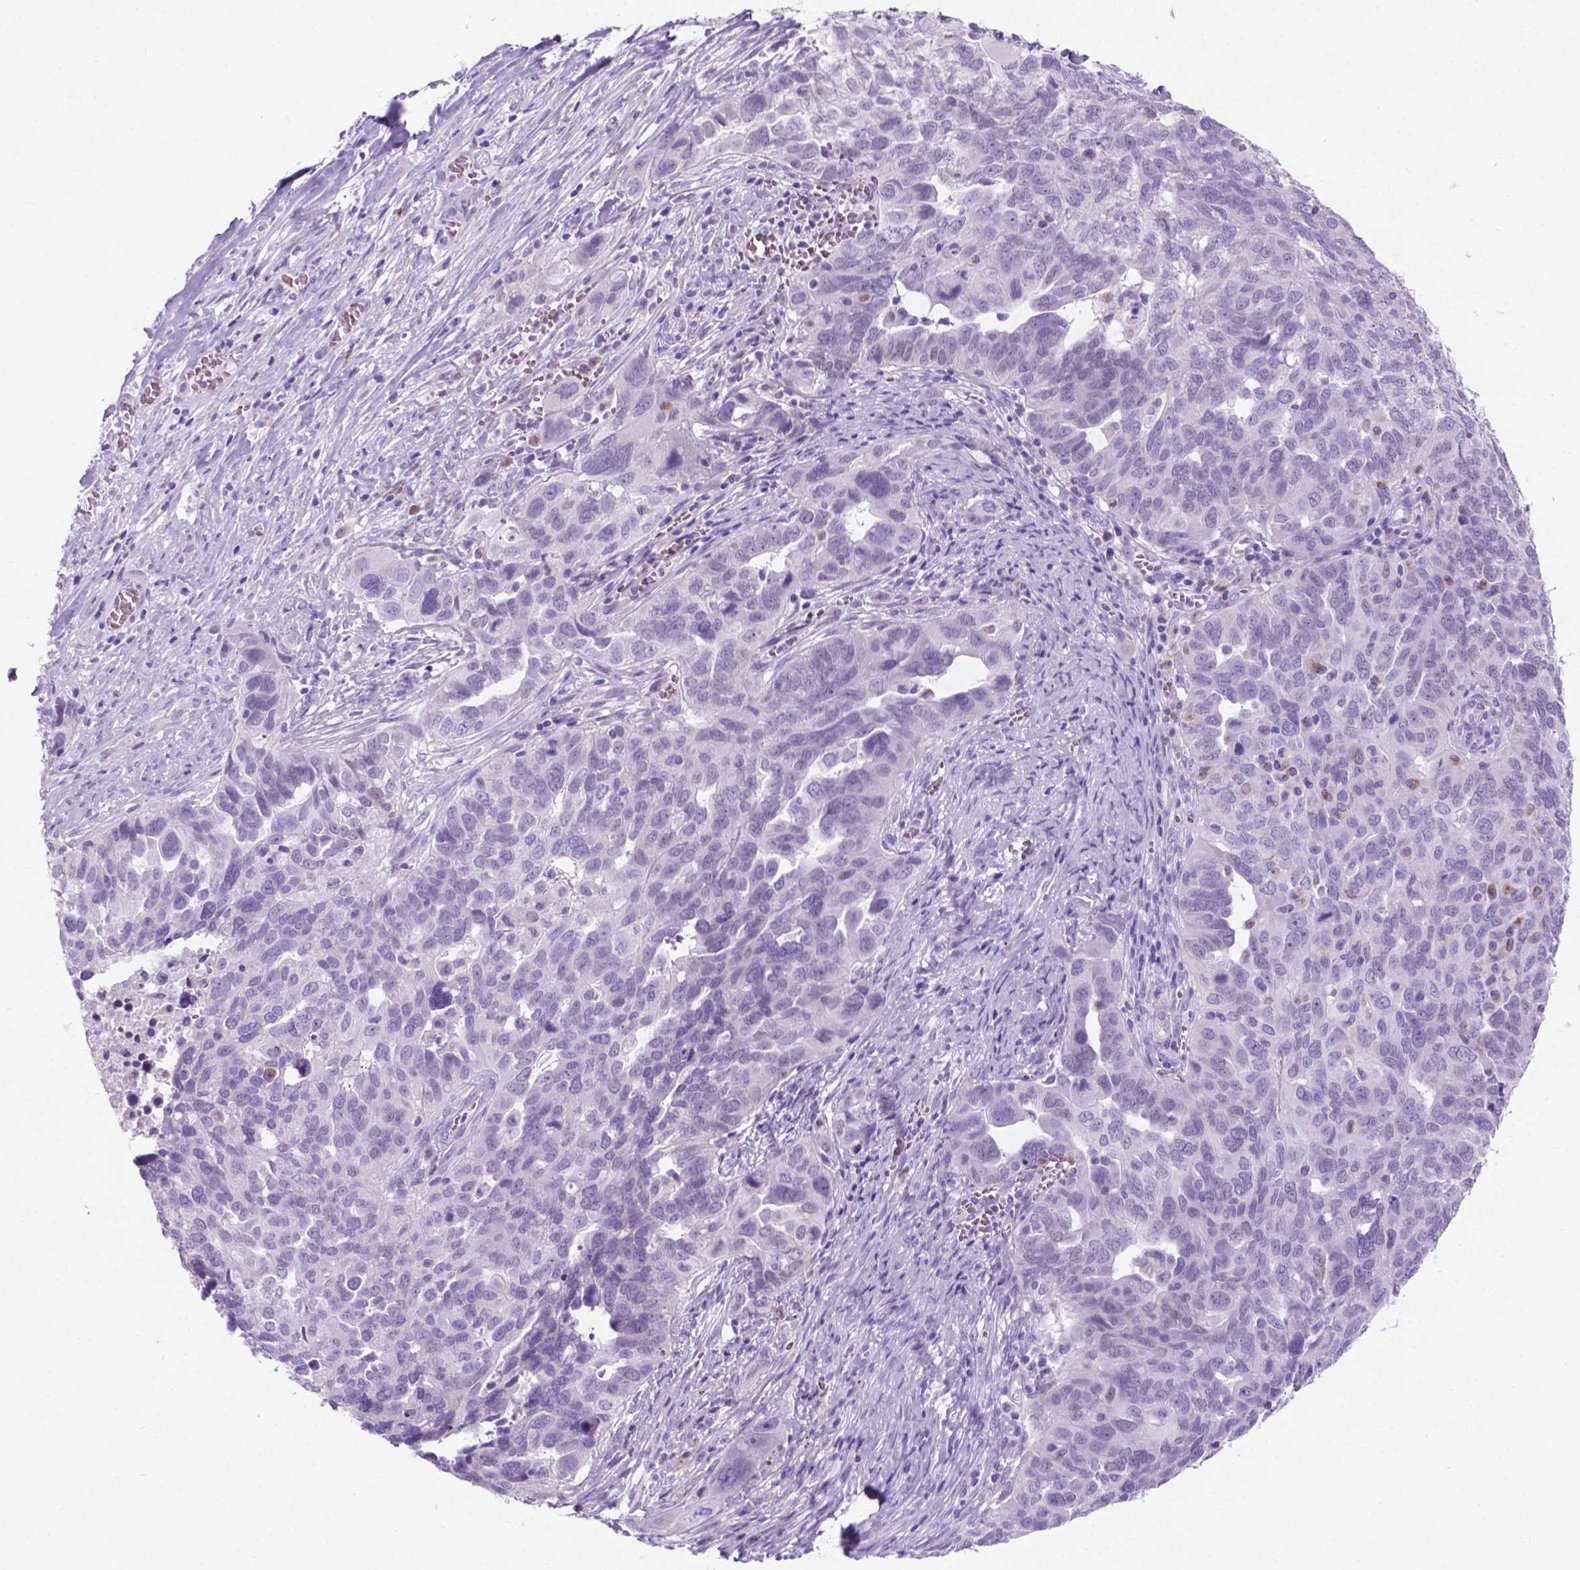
{"staining": {"intensity": "negative", "quantity": "none", "location": "none"}, "tissue": "ovarian cancer", "cell_type": "Tumor cells", "image_type": "cancer", "snomed": [{"axis": "morphology", "description": "Carcinoma, endometroid"}, {"axis": "topography", "description": "Soft tissue"}, {"axis": "topography", "description": "Ovary"}], "caption": "Endometroid carcinoma (ovarian) was stained to show a protein in brown. There is no significant positivity in tumor cells. (Stains: DAB (3,3'-diaminobenzidine) IHC with hematoxylin counter stain, Microscopy: brightfield microscopy at high magnification).", "gene": "GRIN2B", "patient": {"sex": "female", "age": 52}}